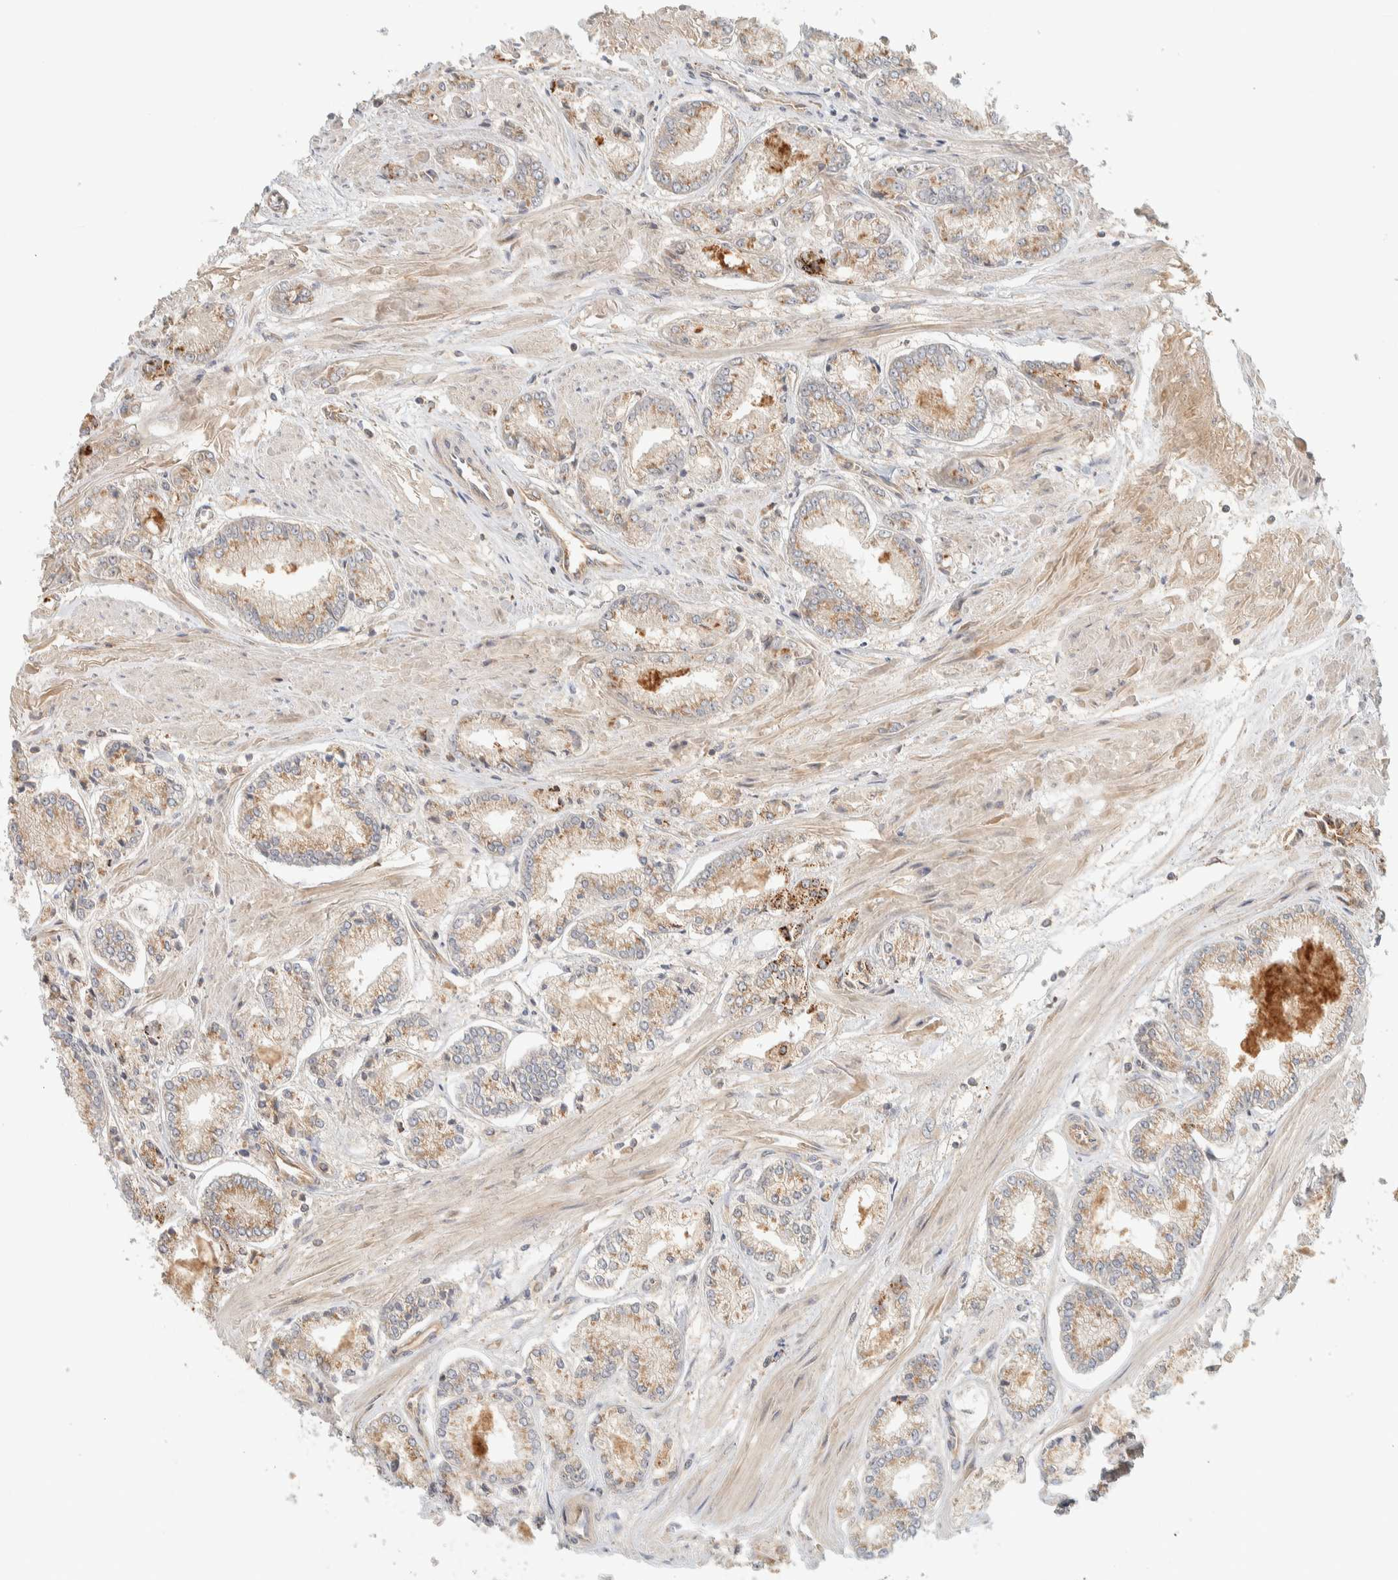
{"staining": {"intensity": "weak", "quantity": "25%-75%", "location": "cytoplasmic/membranous"}, "tissue": "prostate cancer", "cell_type": "Tumor cells", "image_type": "cancer", "snomed": [{"axis": "morphology", "description": "Adenocarcinoma, Low grade"}, {"axis": "topography", "description": "Prostate"}], "caption": "Adenocarcinoma (low-grade) (prostate) was stained to show a protein in brown. There is low levels of weak cytoplasmic/membranous positivity in about 25%-75% of tumor cells.", "gene": "FAM167A", "patient": {"sex": "male", "age": 52}}